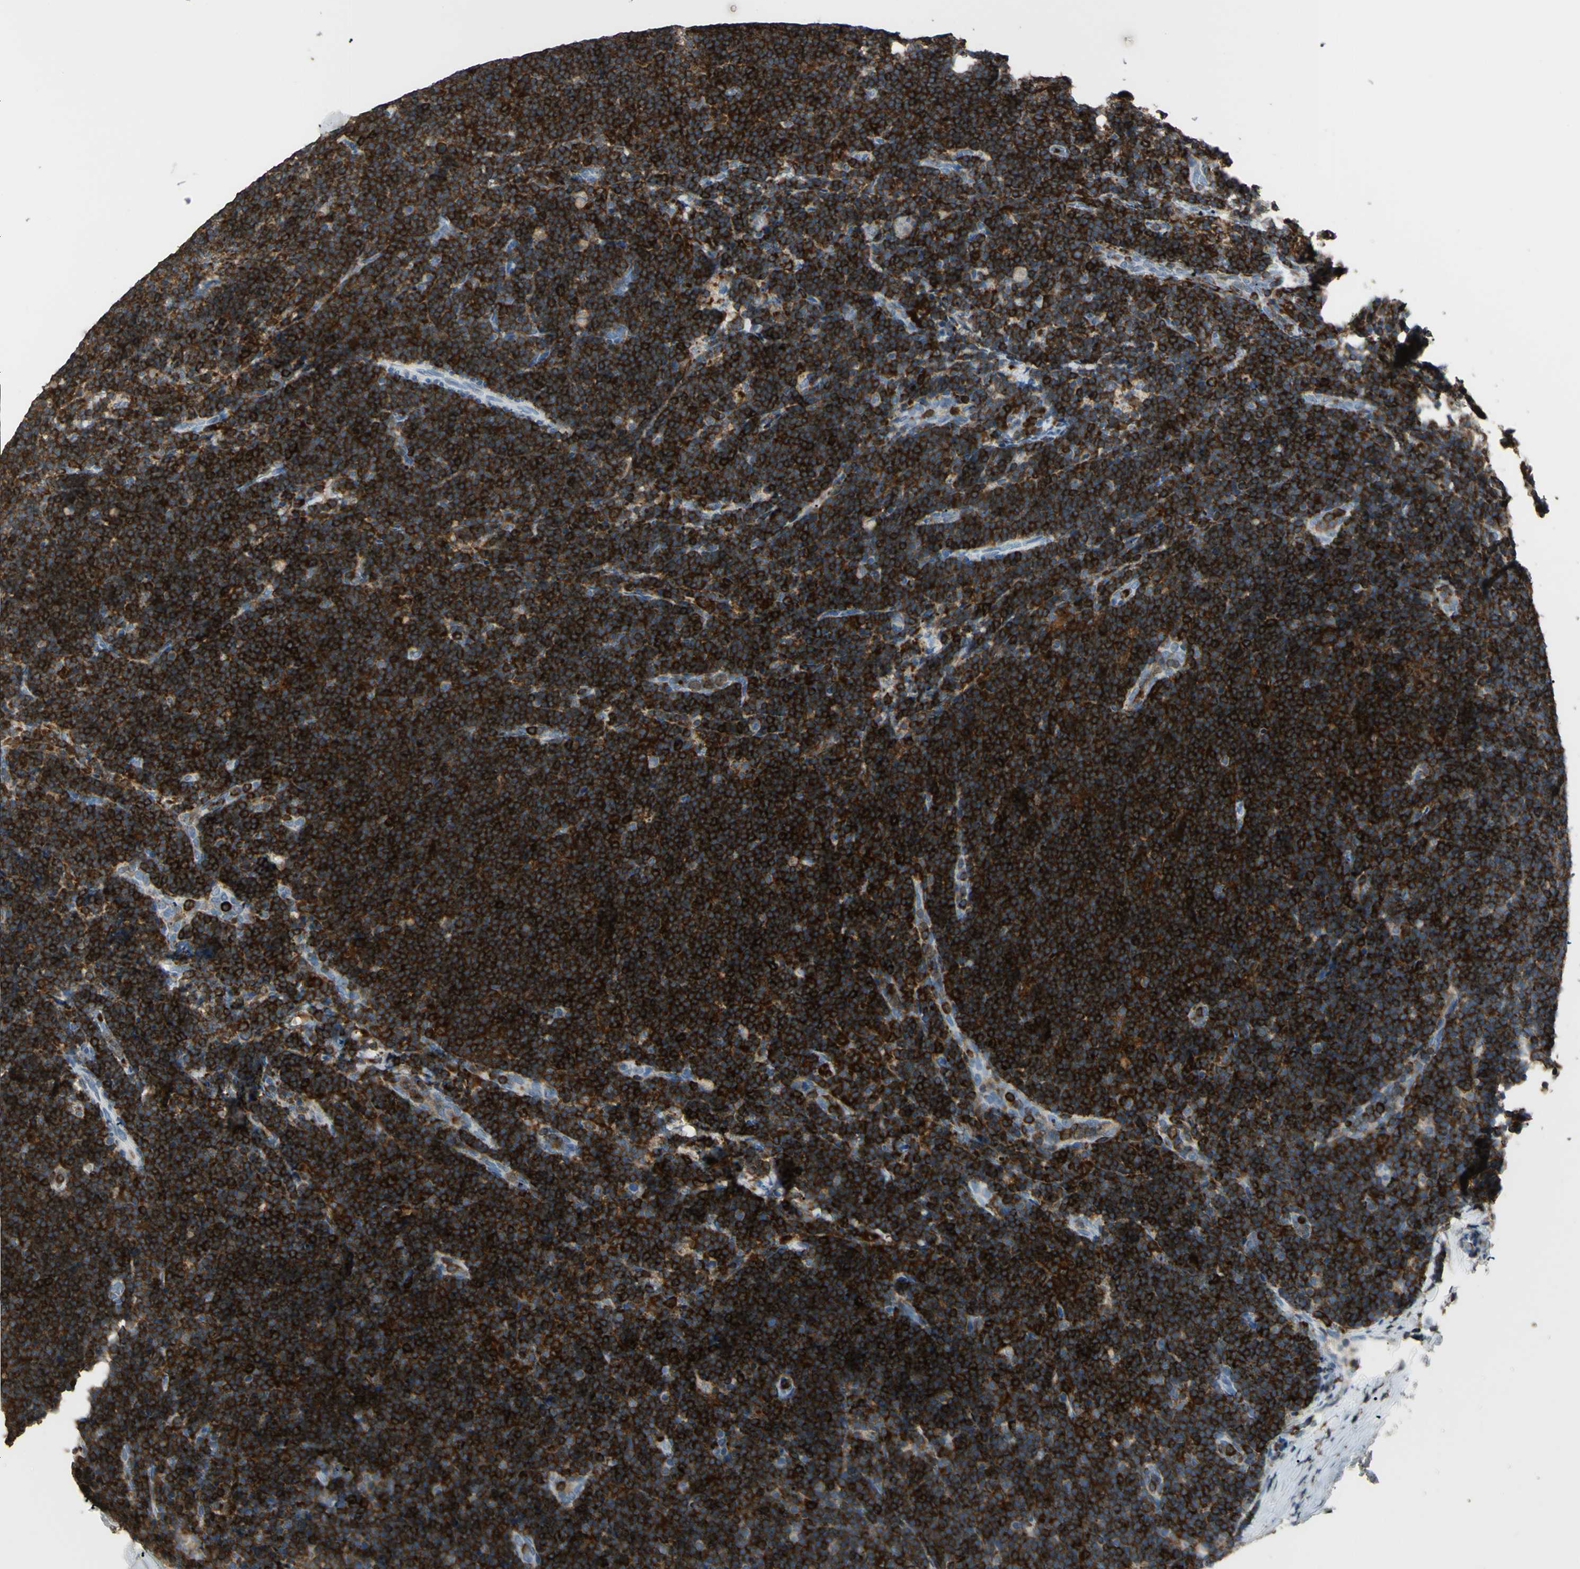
{"staining": {"intensity": "strong", "quantity": "<25%", "location": "cytoplasmic/membranous"}, "tissue": "lymph node", "cell_type": "Germinal center cells", "image_type": "normal", "snomed": [{"axis": "morphology", "description": "Normal tissue, NOS"}, {"axis": "topography", "description": "Lymph node"}], "caption": "Immunohistochemical staining of normal lymph node shows strong cytoplasmic/membranous protein positivity in about <25% of germinal center cells.", "gene": "PSTPIP1", "patient": {"sex": "female", "age": 14}}